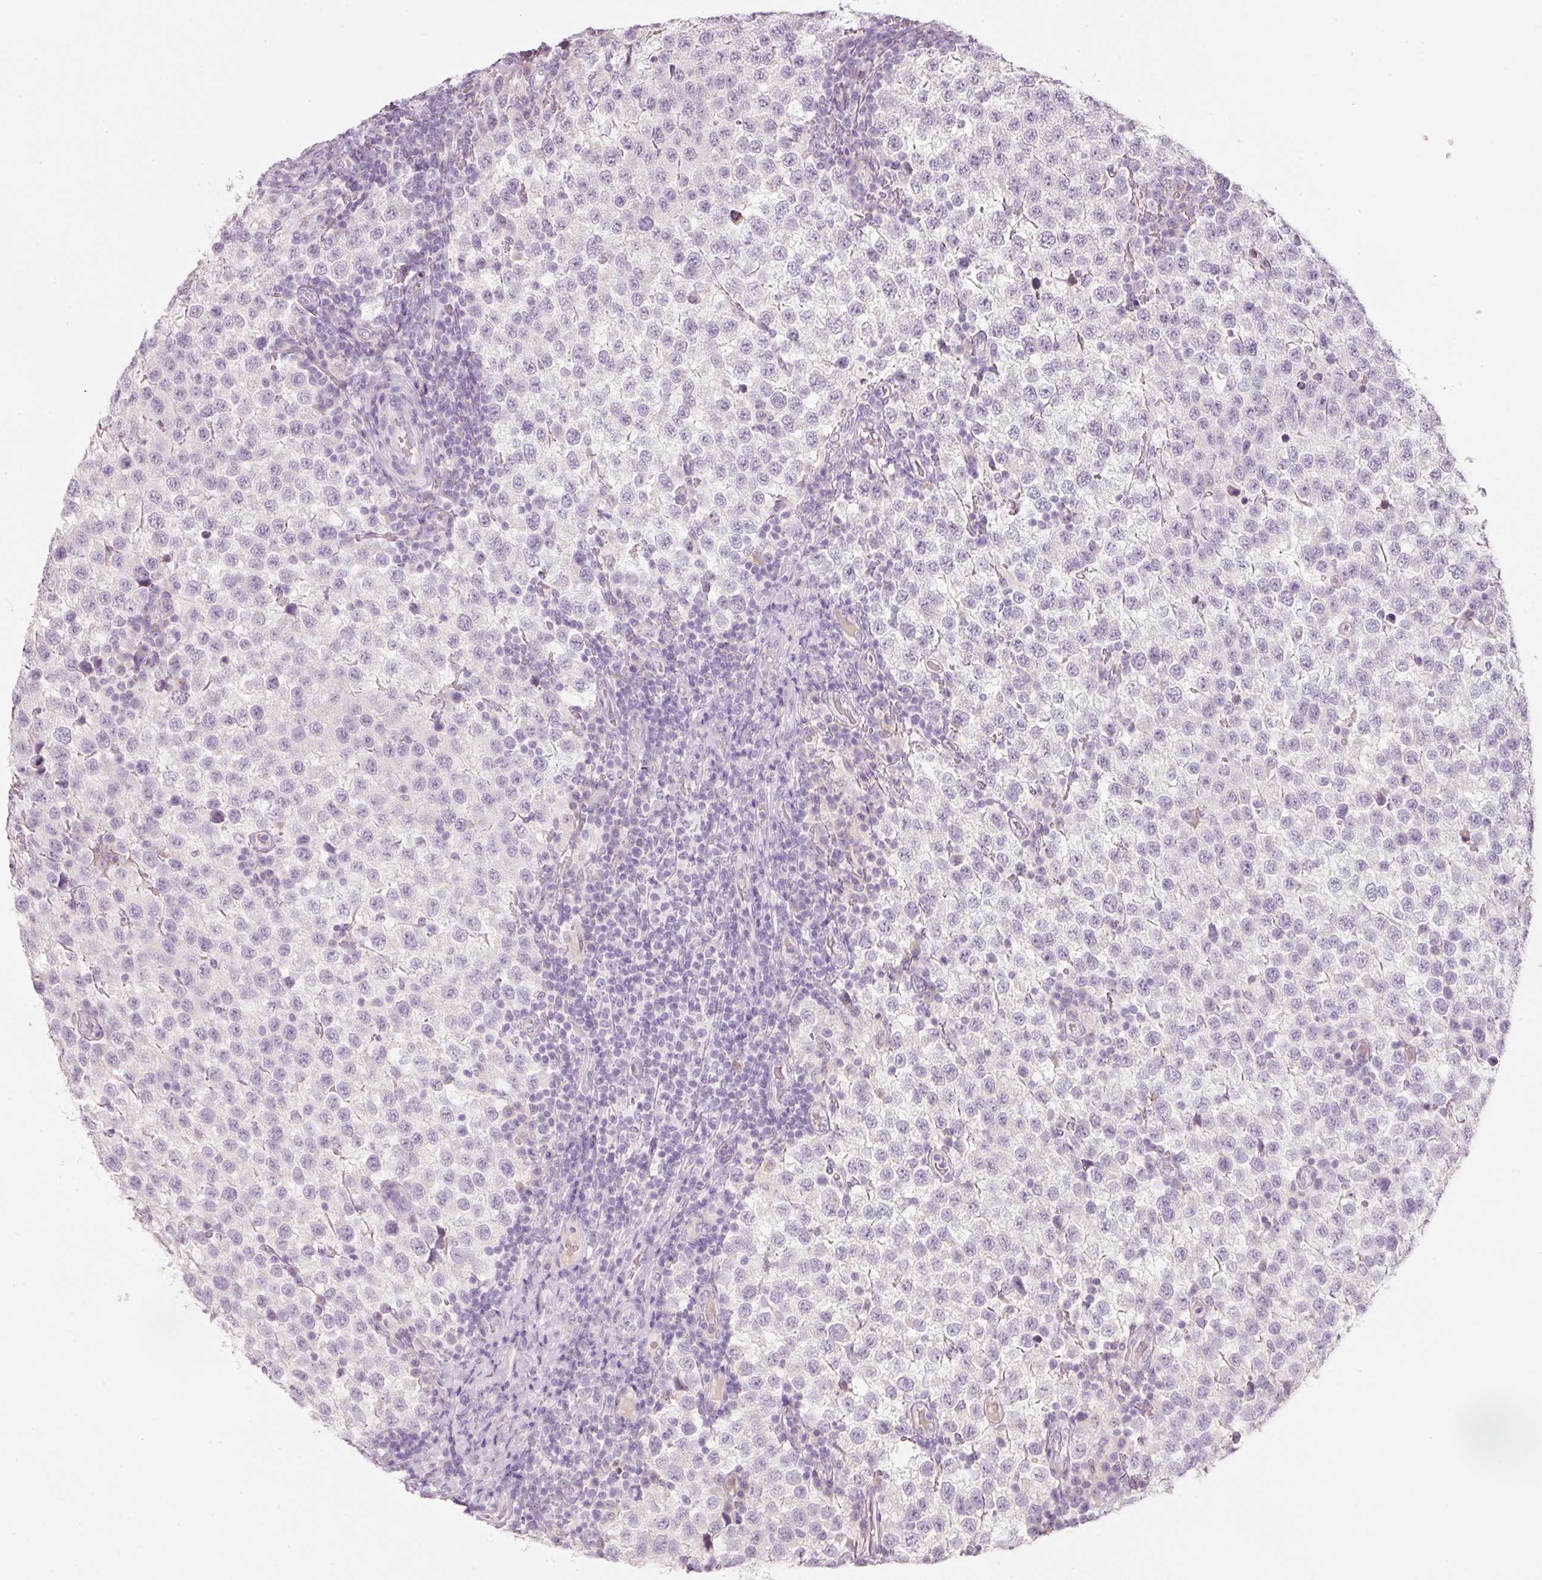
{"staining": {"intensity": "negative", "quantity": "none", "location": "none"}, "tissue": "testis cancer", "cell_type": "Tumor cells", "image_type": "cancer", "snomed": [{"axis": "morphology", "description": "Seminoma, NOS"}, {"axis": "topography", "description": "Testis"}], "caption": "This histopathology image is of testis cancer (seminoma) stained with immunohistochemistry to label a protein in brown with the nuclei are counter-stained blue. There is no positivity in tumor cells.", "gene": "ENSG00000206549", "patient": {"sex": "male", "age": 34}}